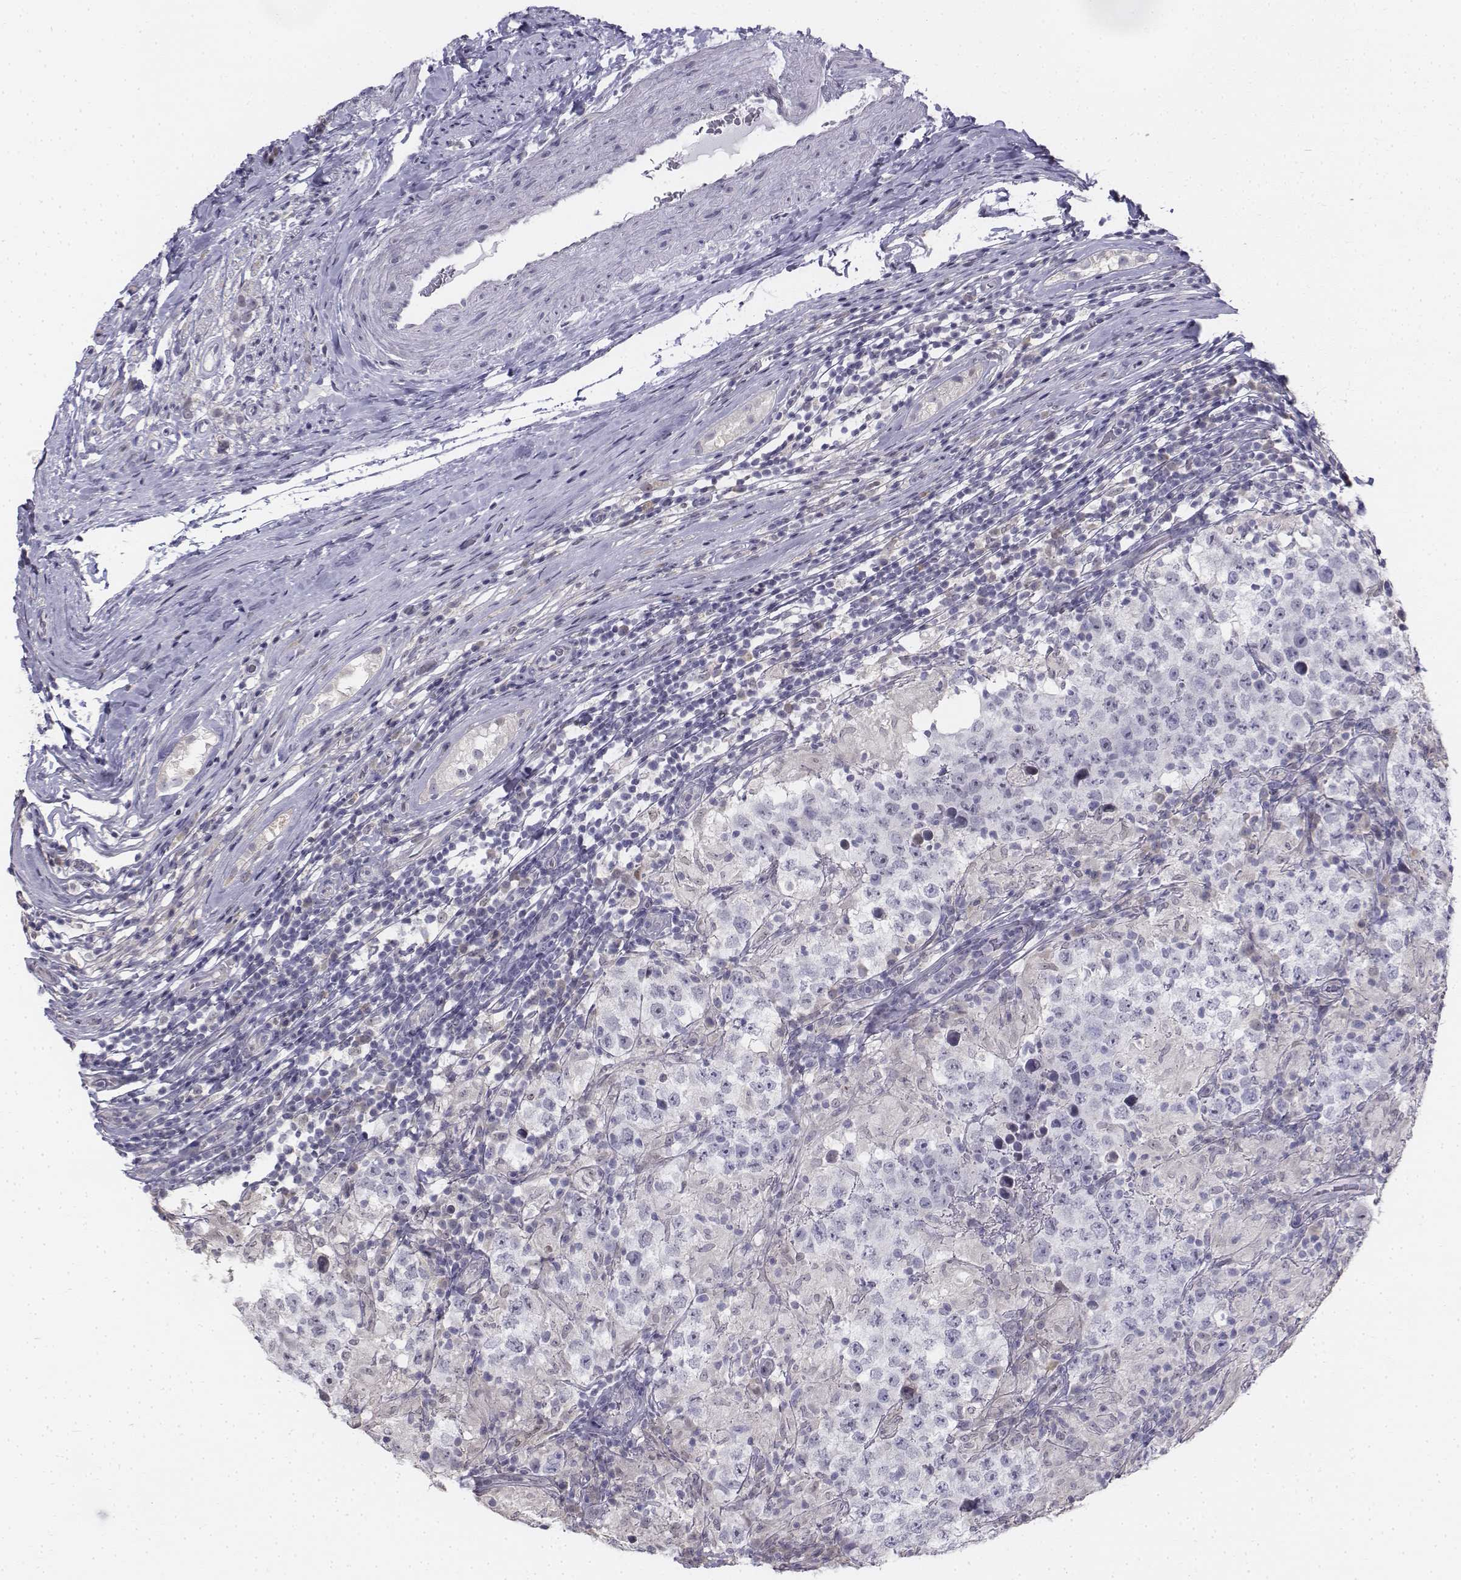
{"staining": {"intensity": "negative", "quantity": "none", "location": "none"}, "tissue": "testis cancer", "cell_type": "Tumor cells", "image_type": "cancer", "snomed": [{"axis": "morphology", "description": "Seminoma, NOS"}, {"axis": "morphology", "description": "Carcinoma, Embryonal, NOS"}, {"axis": "topography", "description": "Testis"}], "caption": "Immunohistochemical staining of testis cancer (embryonal carcinoma) reveals no significant staining in tumor cells.", "gene": "PENK", "patient": {"sex": "male", "age": 41}}